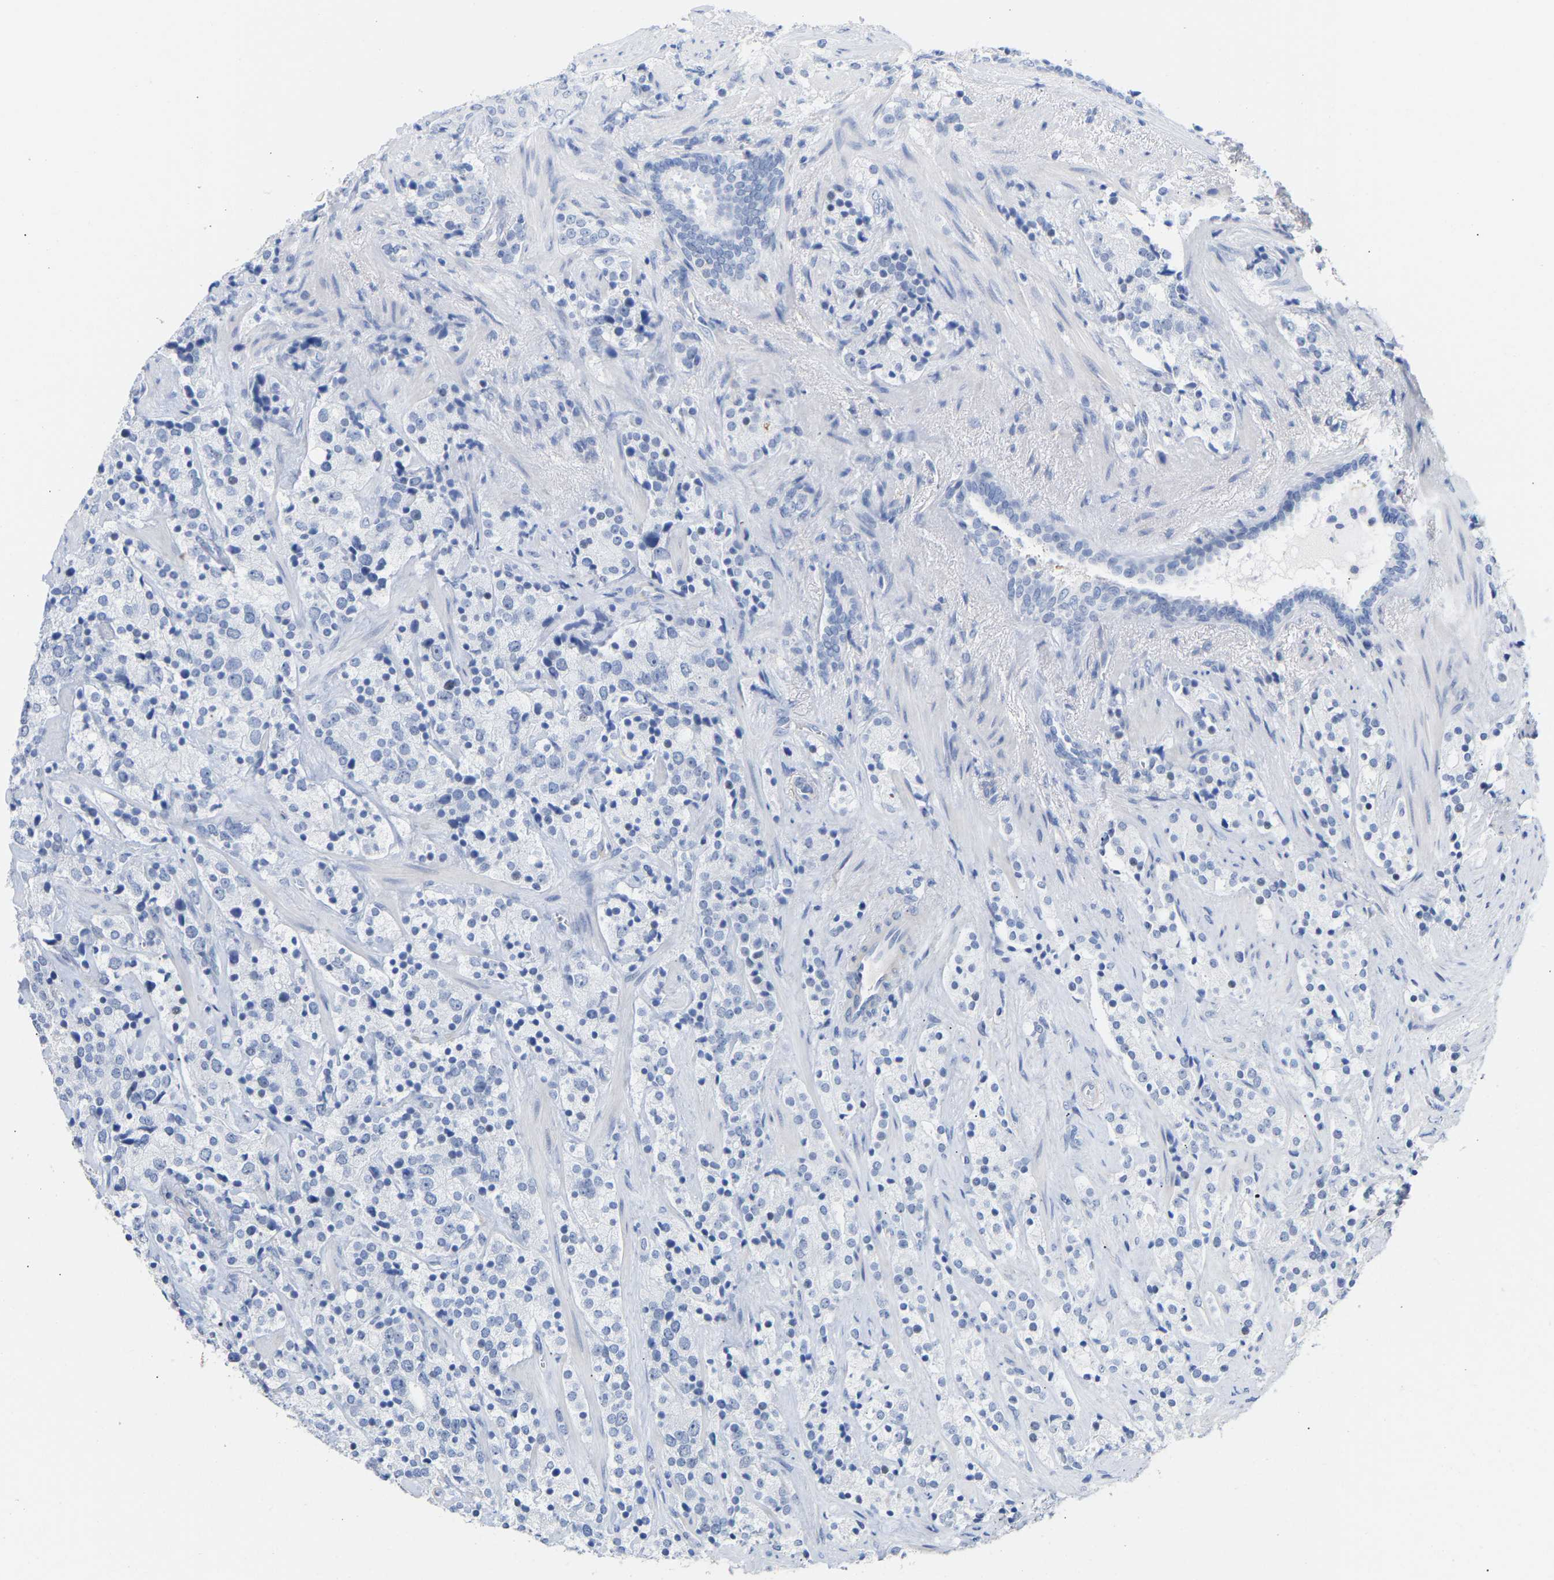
{"staining": {"intensity": "negative", "quantity": "none", "location": "none"}, "tissue": "prostate cancer", "cell_type": "Tumor cells", "image_type": "cancer", "snomed": [{"axis": "morphology", "description": "Adenocarcinoma, High grade"}, {"axis": "topography", "description": "Prostate"}], "caption": "A high-resolution micrograph shows immunohistochemistry (IHC) staining of prostate cancer, which shows no significant expression in tumor cells.", "gene": "AMPH", "patient": {"sex": "male", "age": 71}}